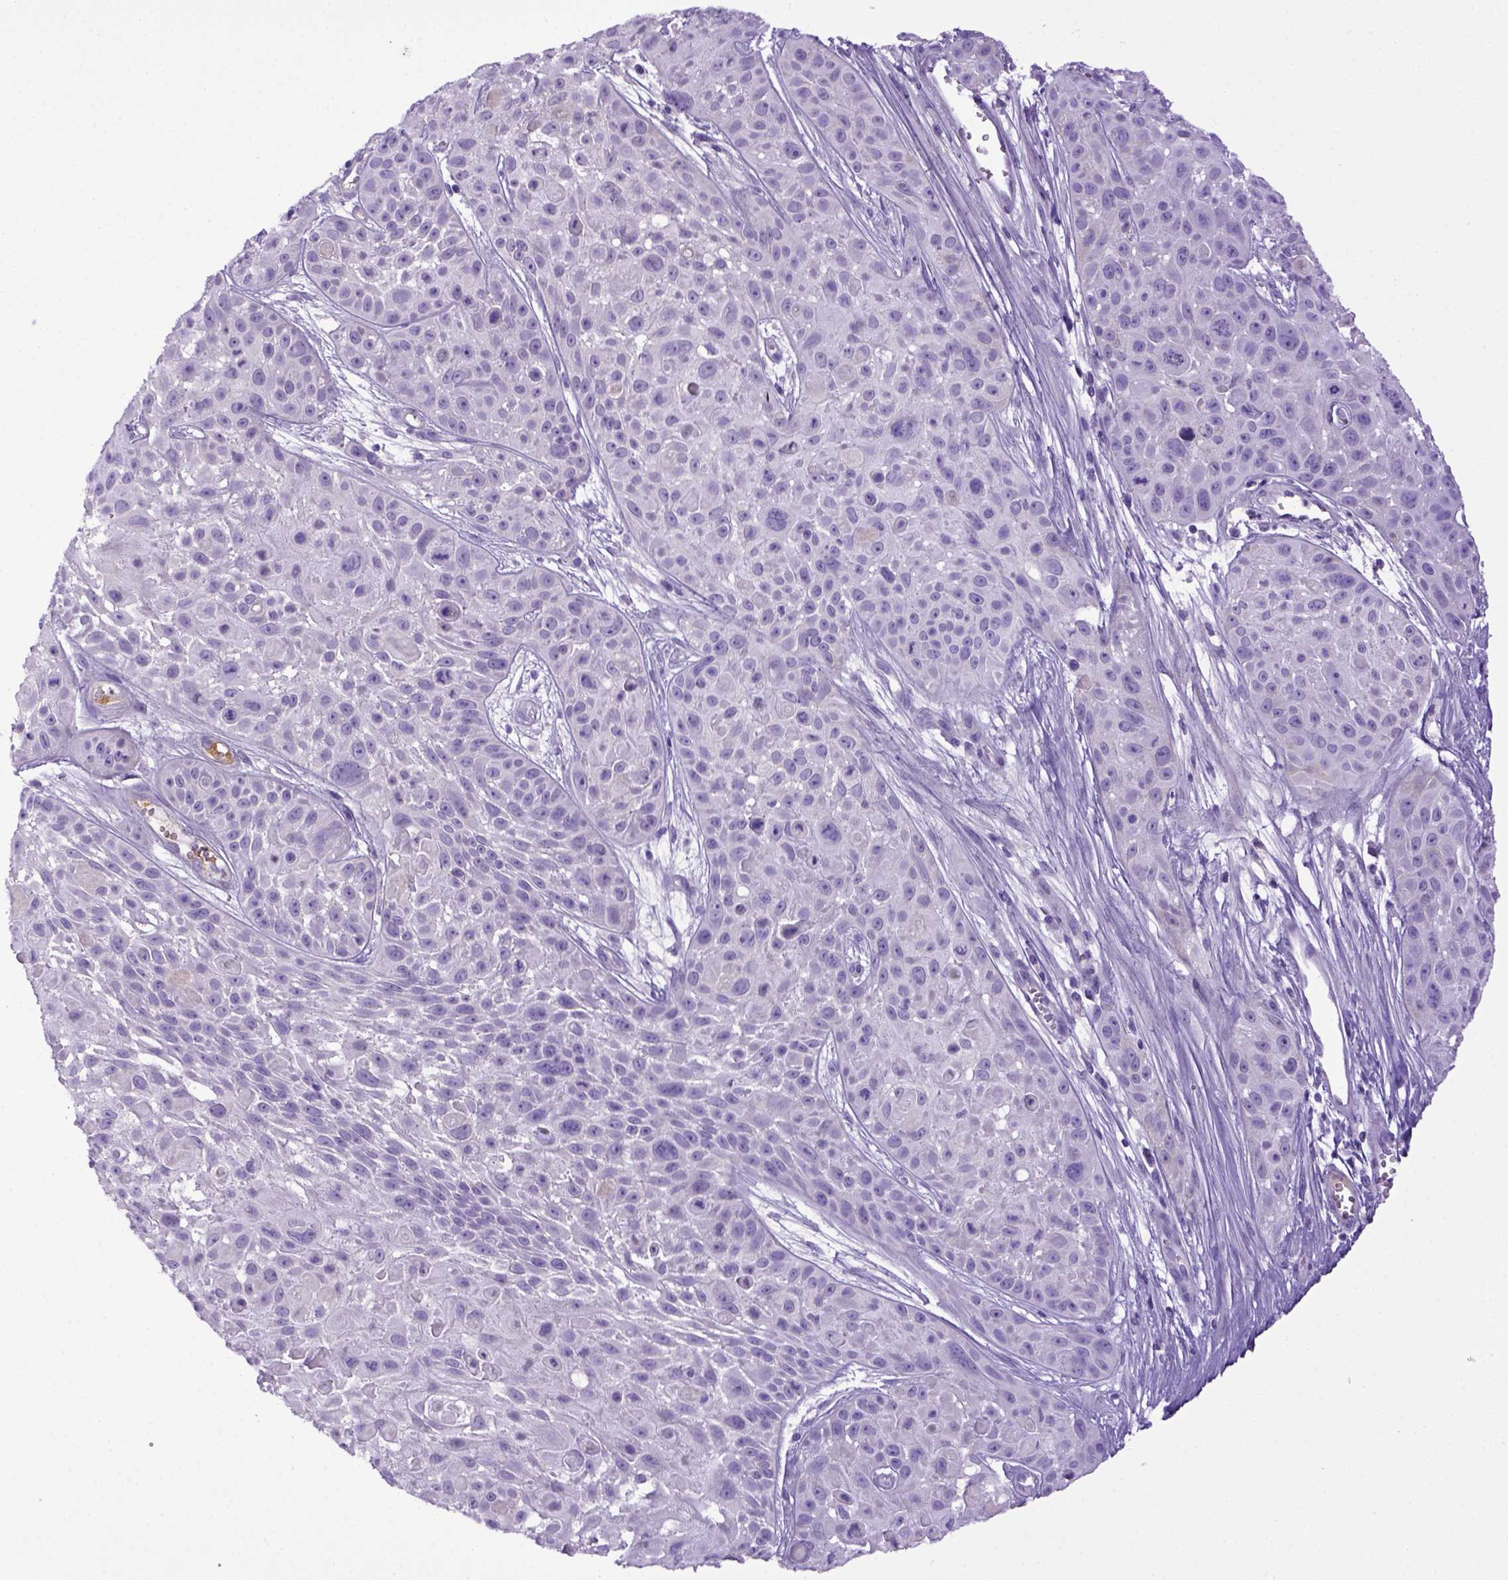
{"staining": {"intensity": "negative", "quantity": "none", "location": "none"}, "tissue": "skin cancer", "cell_type": "Tumor cells", "image_type": "cancer", "snomed": [{"axis": "morphology", "description": "Squamous cell carcinoma, NOS"}, {"axis": "topography", "description": "Skin"}, {"axis": "topography", "description": "Anal"}], "caption": "An image of human skin squamous cell carcinoma is negative for staining in tumor cells.", "gene": "ITIH4", "patient": {"sex": "female", "age": 75}}